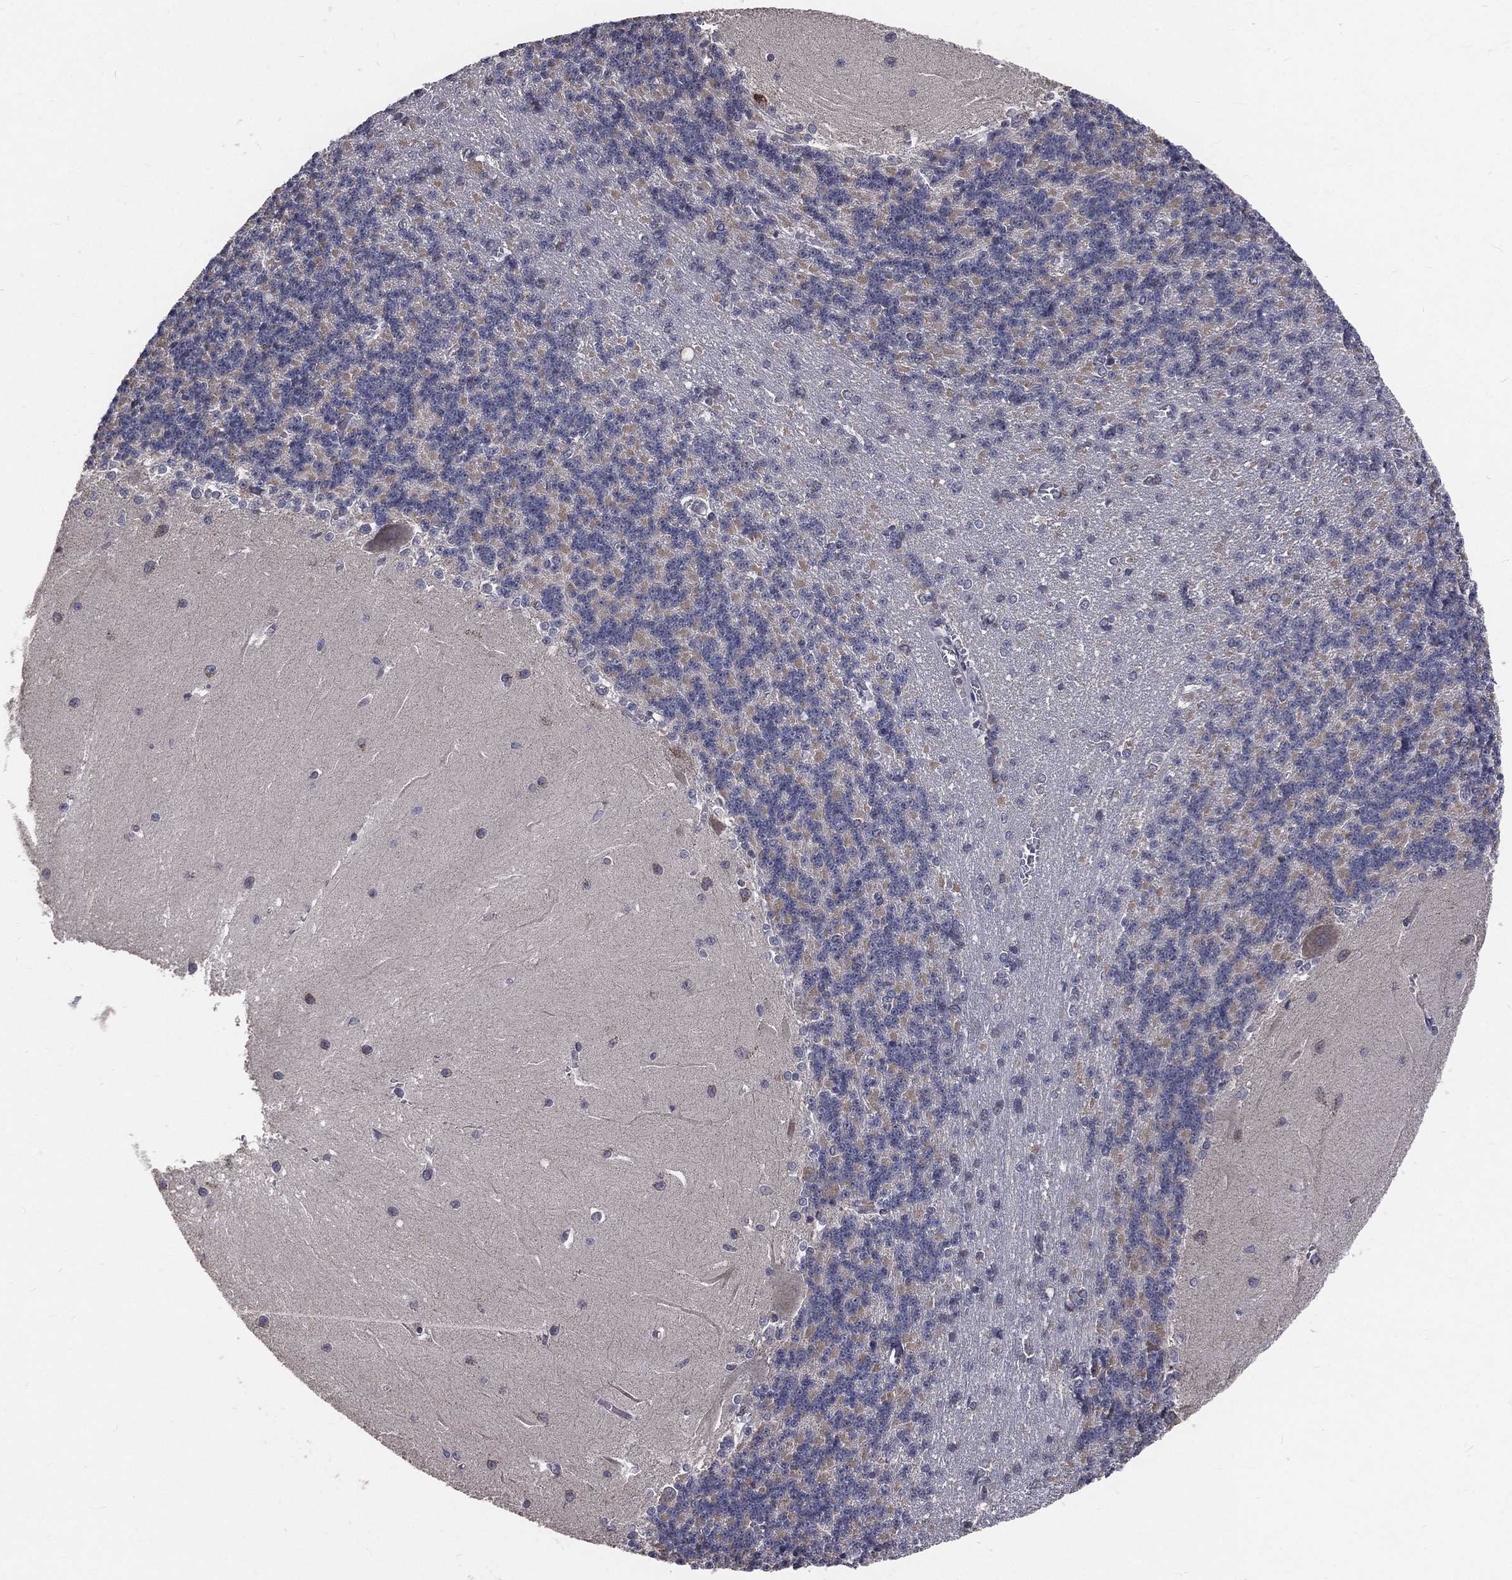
{"staining": {"intensity": "negative", "quantity": "none", "location": "none"}, "tissue": "cerebellum", "cell_type": "Cells in granular layer", "image_type": "normal", "snomed": [{"axis": "morphology", "description": "Normal tissue, NOS"}, {"axis": "topography", "description": "Cerebellum"}], "caption": "Immunohistochemistry (IHC) micrograph of benign cerebellum stained for a protein (brown), which shows no expression in cells in granular layer.", "gene": "MRPL46", "patient": {"sex": "male", "age": 37}}